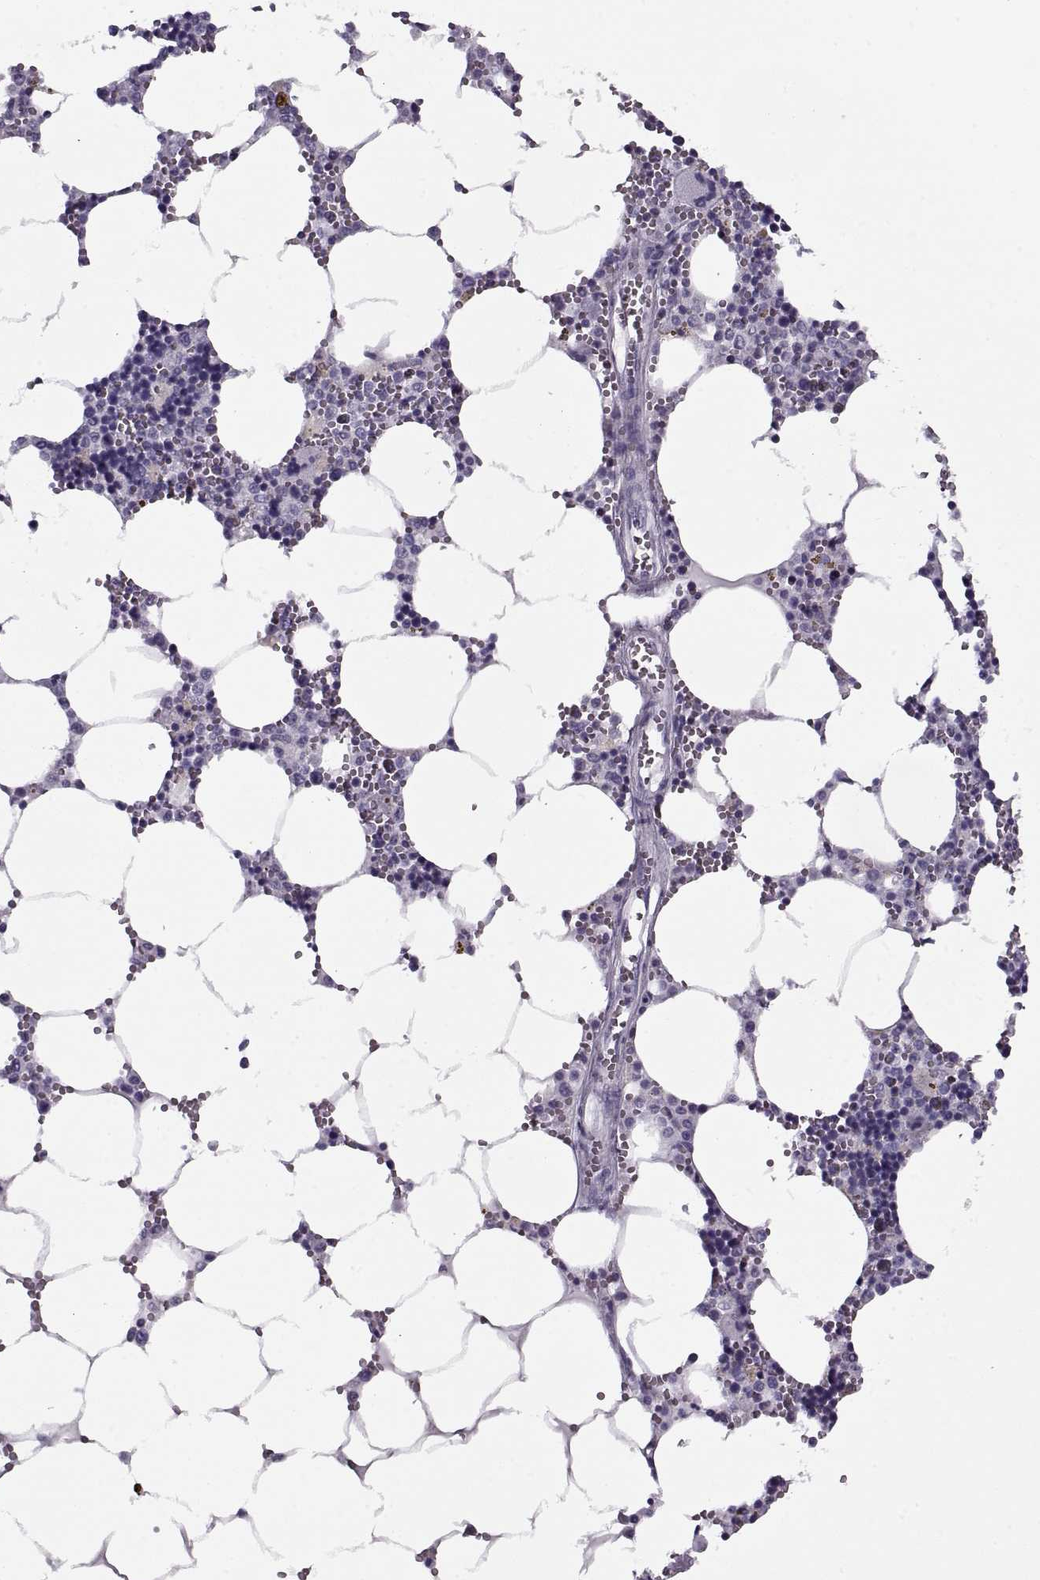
{"staining": {"intensity": "negative", "quantity": "none", "location": "none"}, "tissue": "bone marrow", "cell_type": "Hematopoietic cells", "image_type": "normal", "snomed": [{"axis": "morphology", "description": "Normal tissue, NOS"}, {"axis": "topography", "description": "Bone marrow"}], "caption": "The micrograph exhibits no significant staining in hematopoietic cells of bone marrow.", "gene": "PP2D1", "patient": {"sex": "male", "age": 54}}